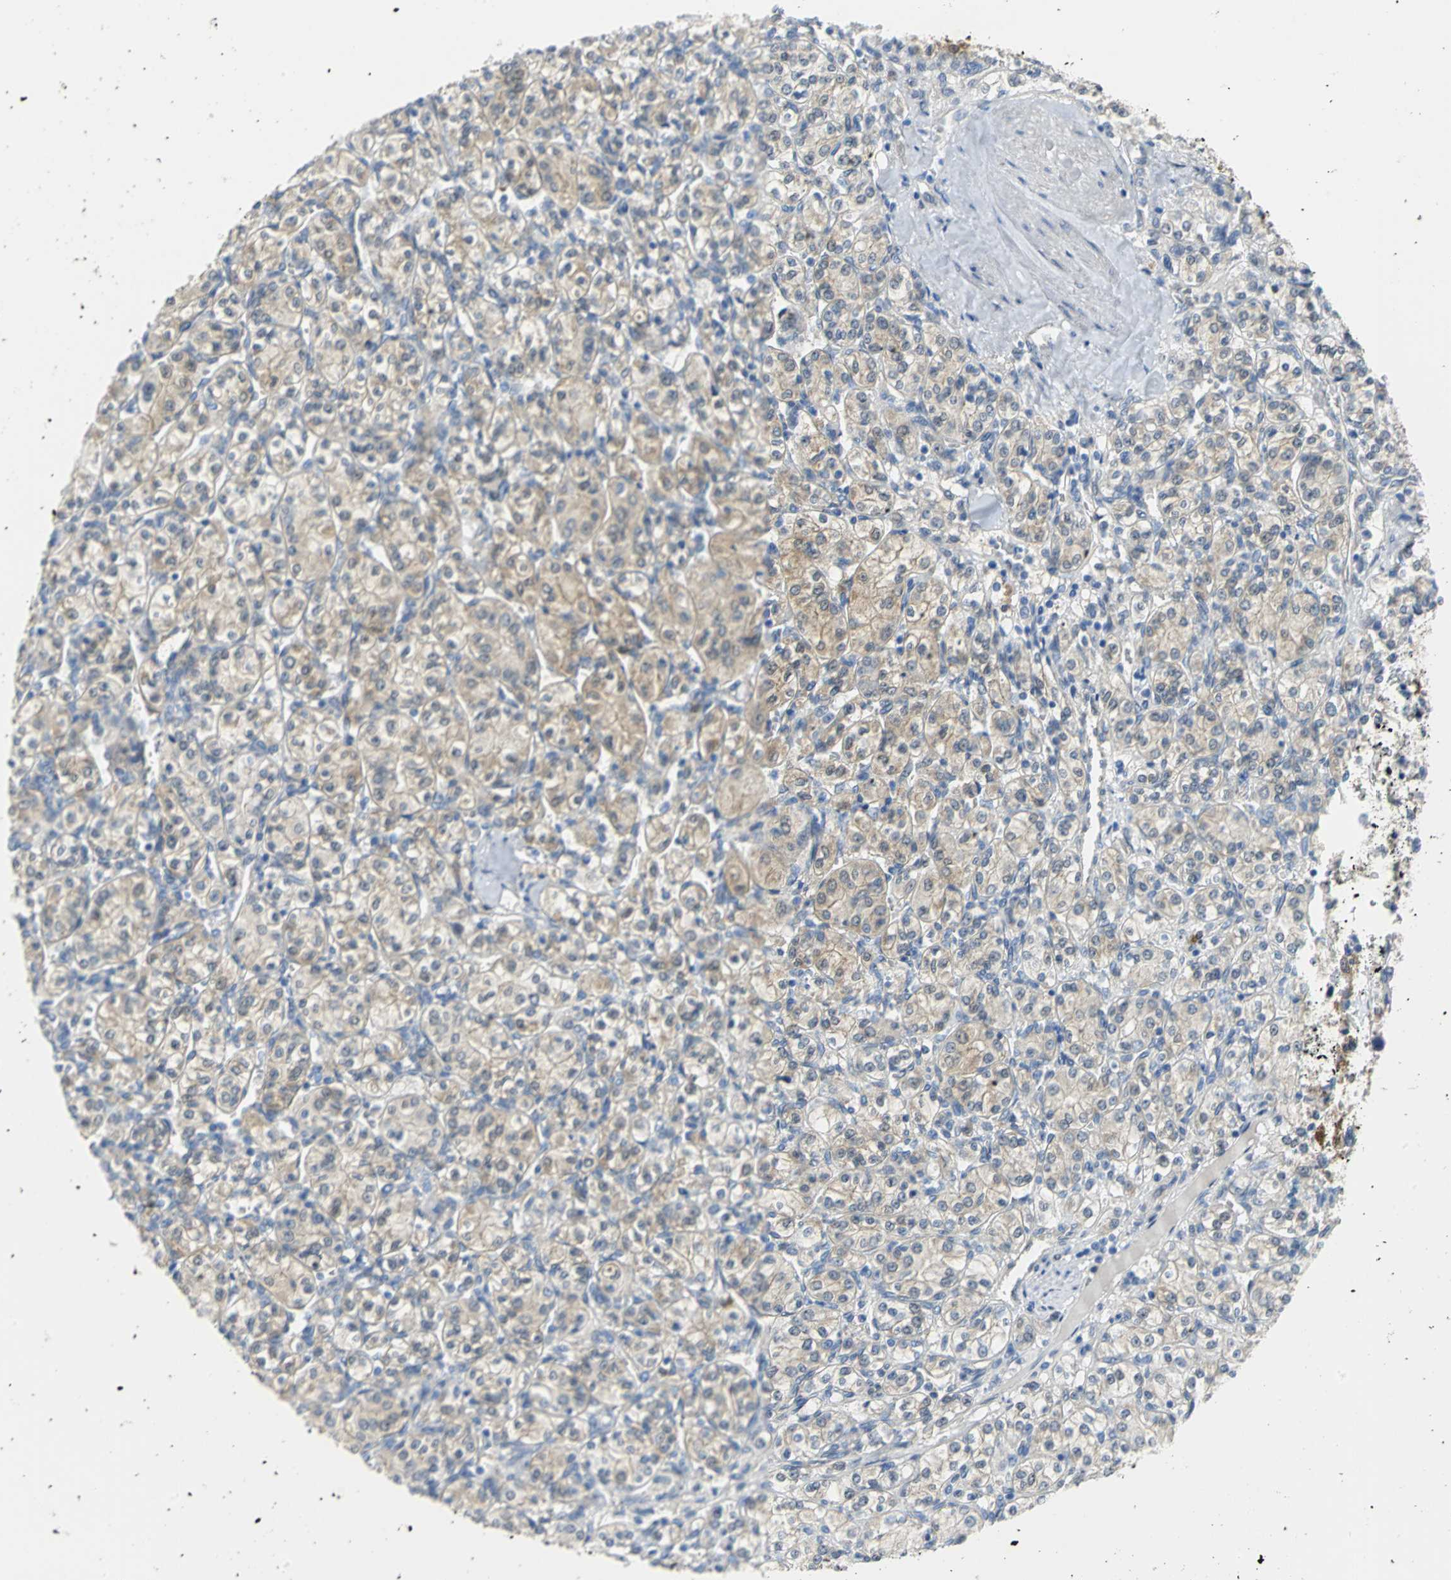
{"staining": {"intensity": "weak", "quantity": "<25%", "location": "cytoplasmic/membranous"}, "tissue": "renal cancer", "cell_type": "Tumor cells", "image_type": "cancer", "snomed": [{"axis": "morphology", "description": "Adenocarcinoma, NOS"}, {"axis": "topography", "description": "Kidney"}], "caption": "Tumor cells are negative for protein expression in human renal cancer (adenocarcinoma).", "gene": "PGM3", "patient": {"sex": "male", "age": 77}}